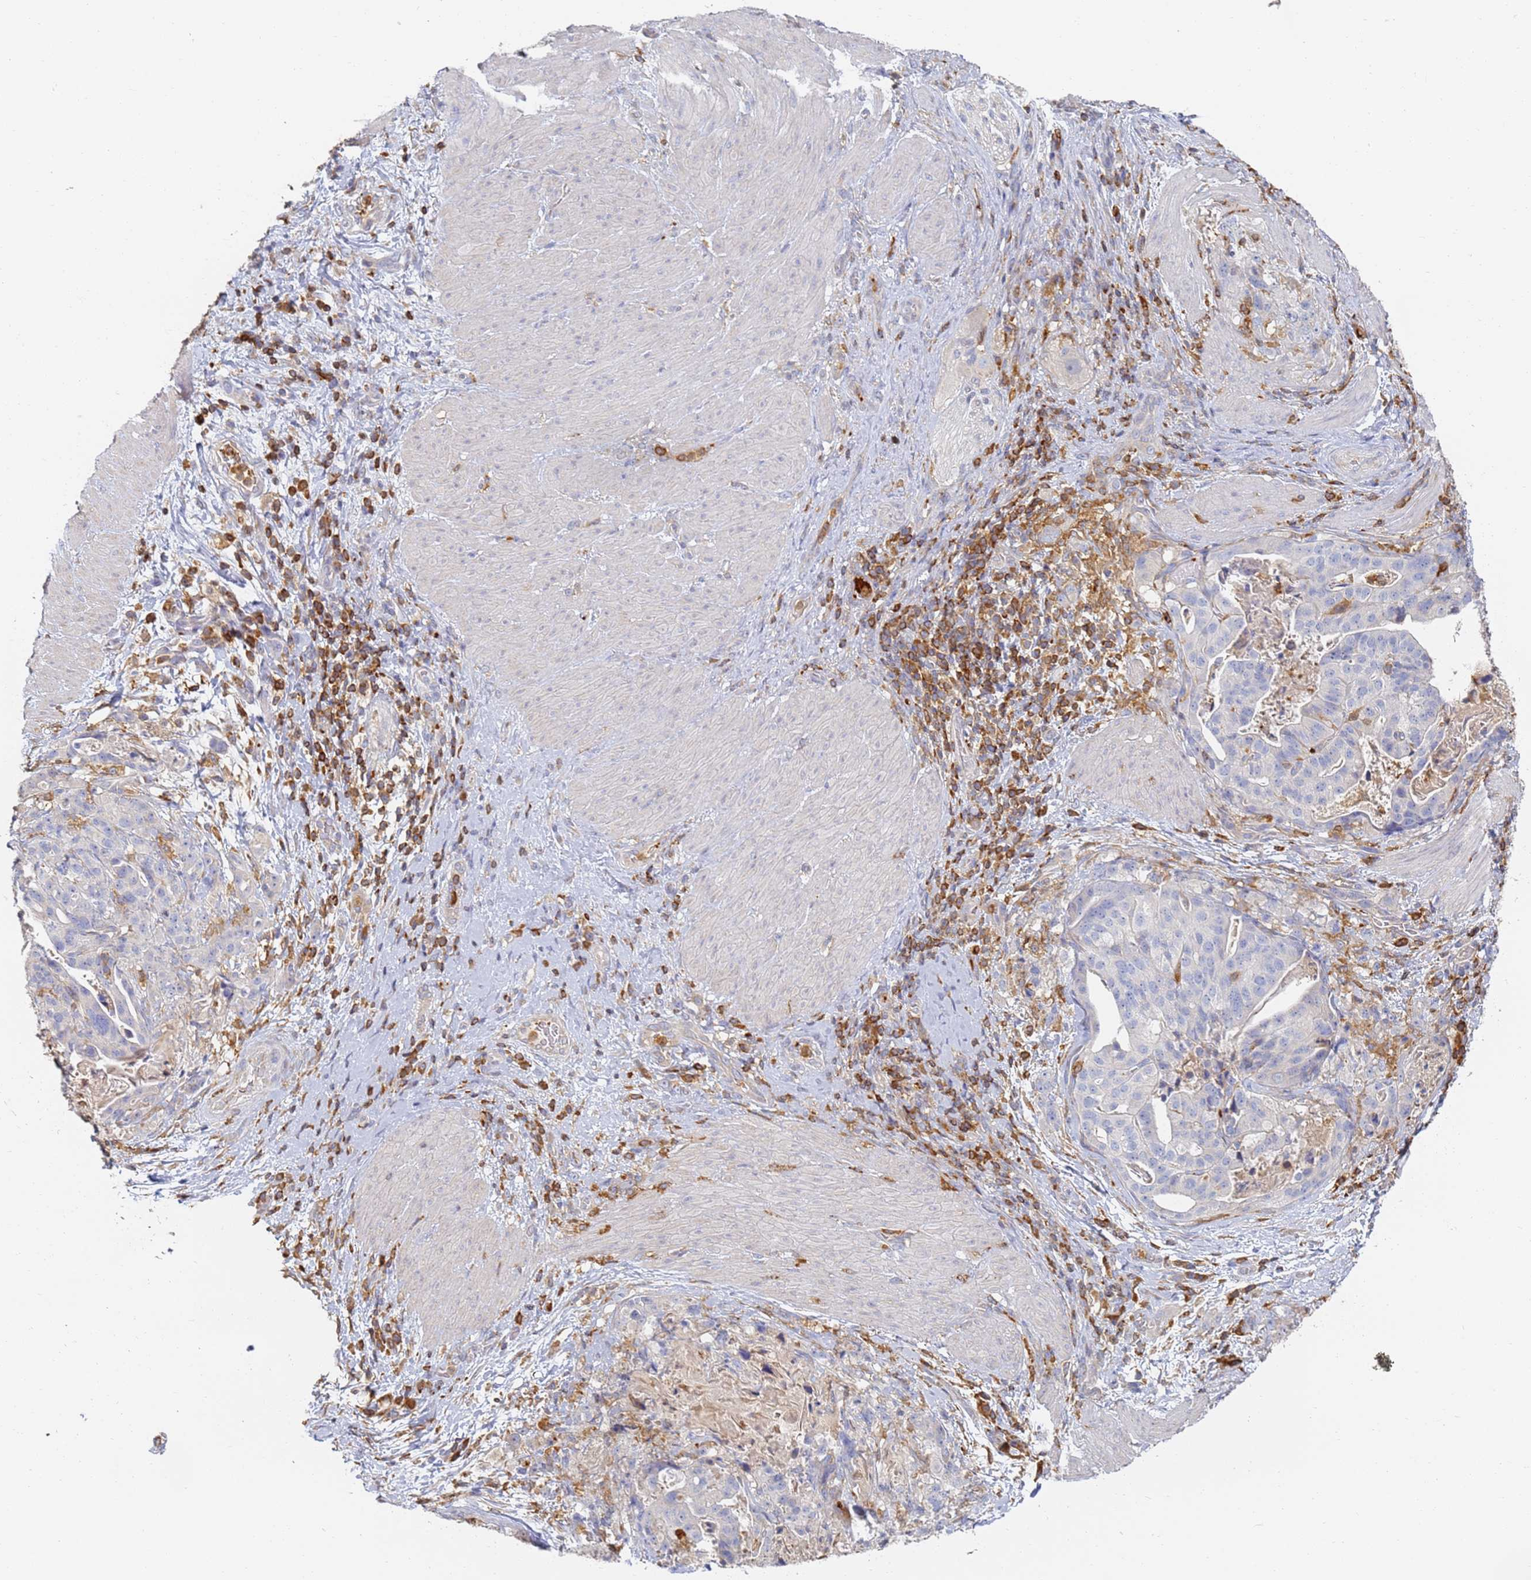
{"staining": {"intensity": "negative", "quantity": "none", "location": "none"}, "tissue": "stomach cancer", "cell_type": "Tumor cells", "image_type": "cancer", "snomed": [{"axis": "morphology", "description": "Adenocarcinoma, NOS"}, {"axis": "topography", "description": "Stomach"}], "caption": "A photomicrograph of stomach adenocarcinoma stained for a protein exhibits no brown staining in tumor cells.", "gene": "BIN2", "patient": {"sex": "male", "age": 48}}